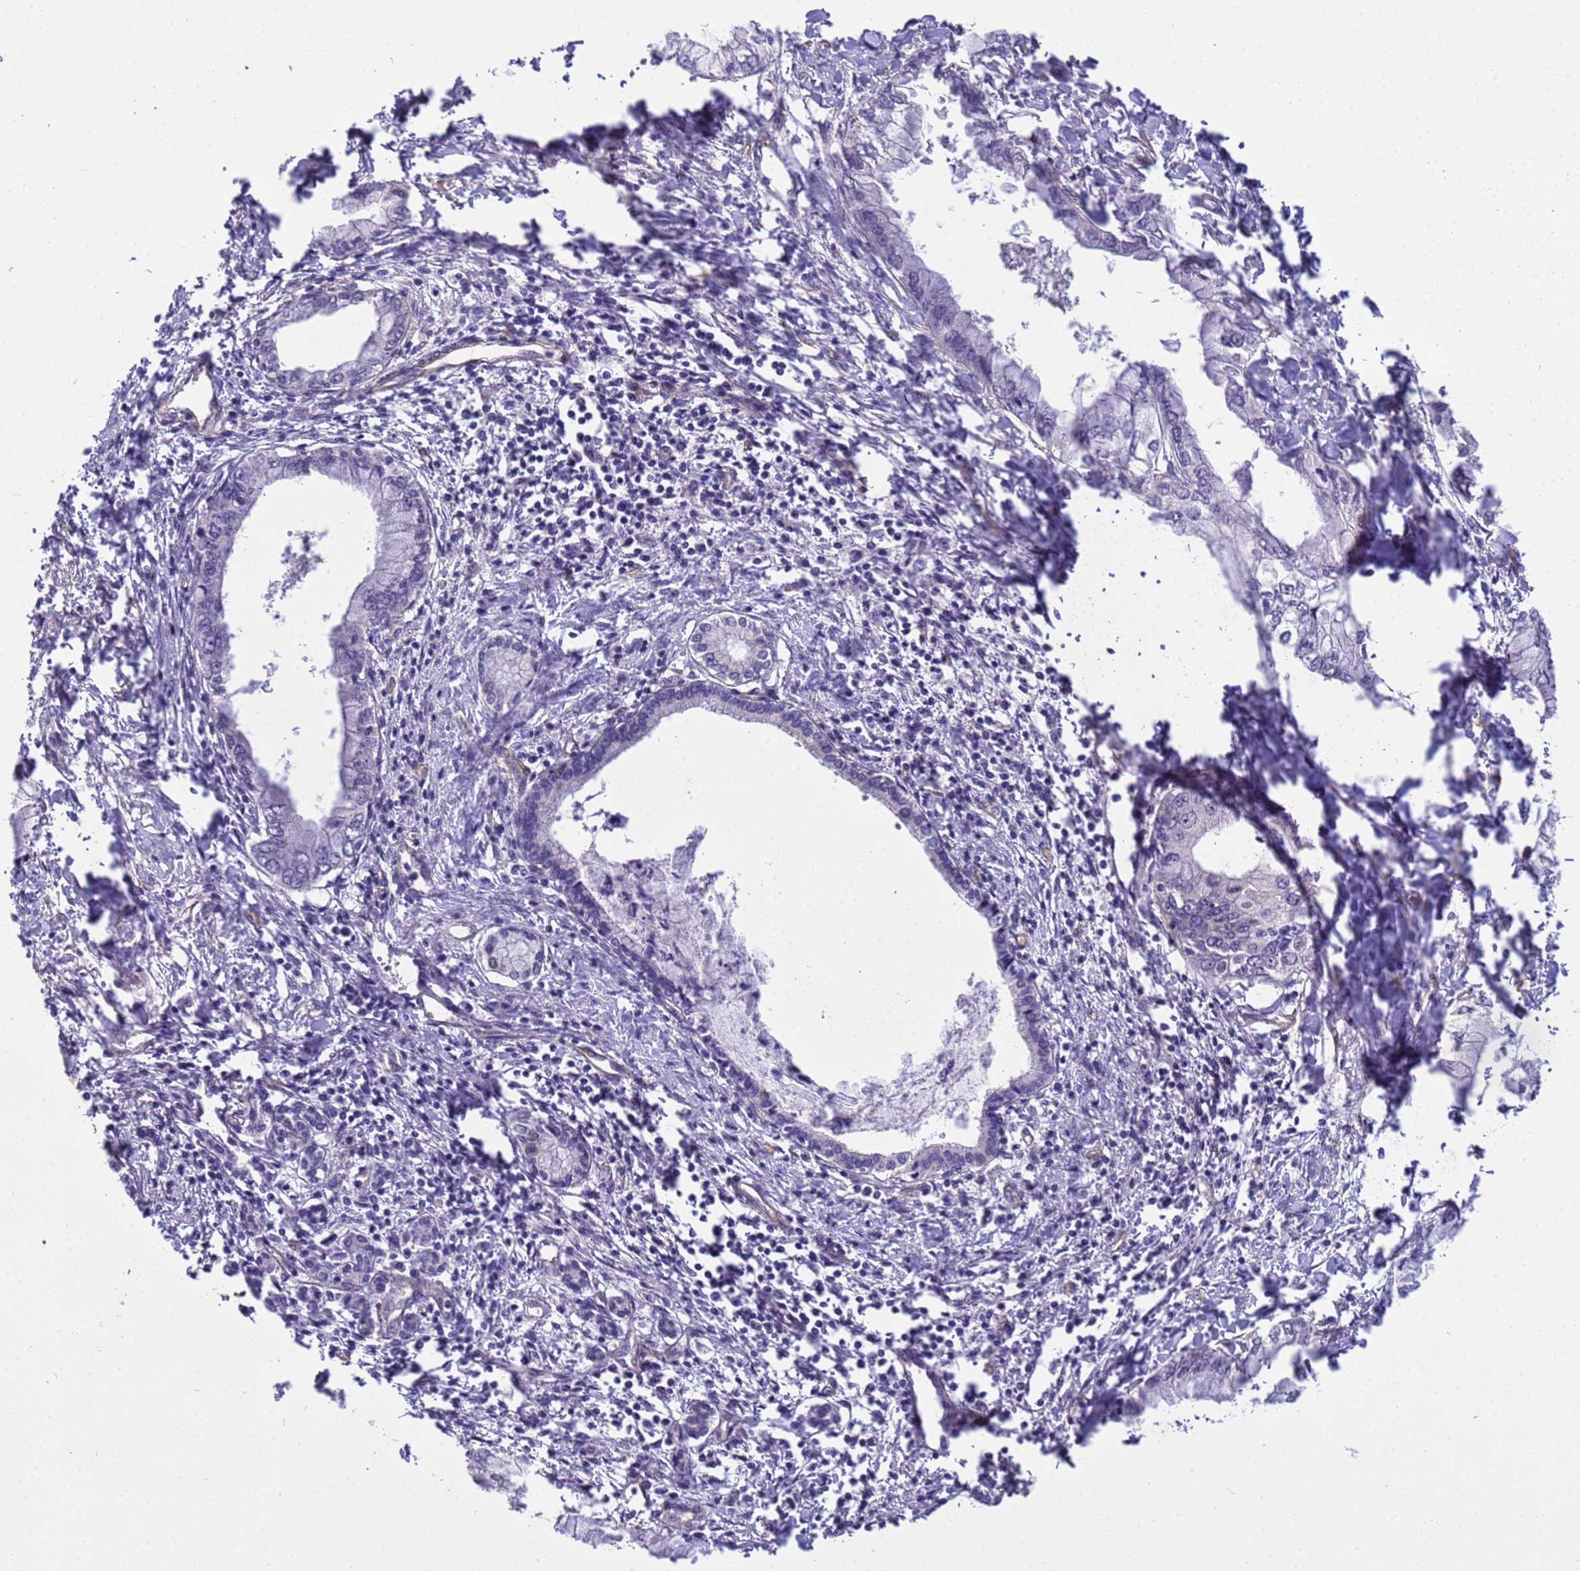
{"staining": {"intensity": "negative", "quantity": "none", "location": "none"}, "tissue": "pancreatic cancer", "cell_type": "Tumor cells", "image_type": "cancer", "snomed": [{"axis": "morphology", "description": "Adenocarcinoma, NOS"}, {"axis": "topography", "description": "Pancreas"}], "caption": "This is a histopathology image of immunohistochemistry staining of pancreatic adenocarcinoma, which shows no expression in tumor cells.", "gene": "ITGB4", "patient": {"sex": "male", "age": 48}}